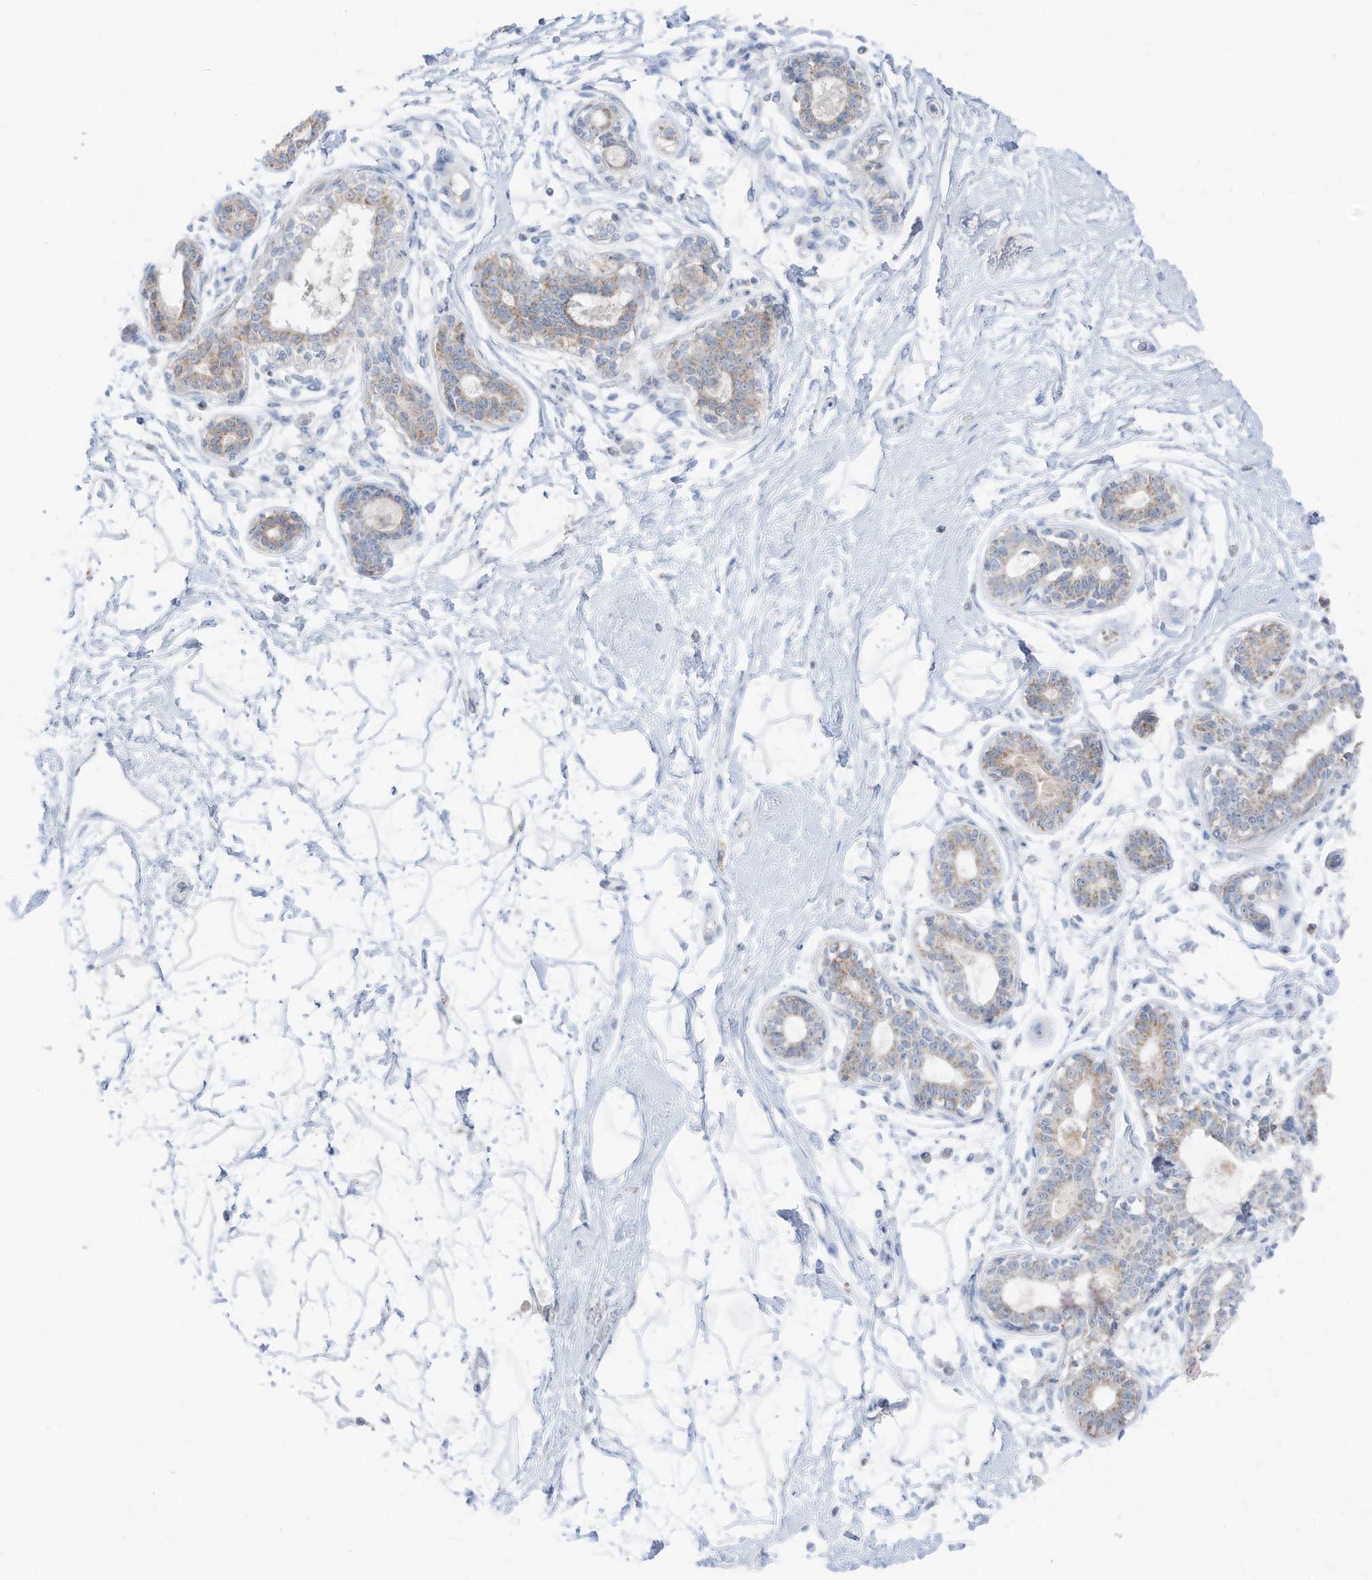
{"staining": {"intensity": "negative", "quantity": "none", "location": "none"}, "tissue": "breast", "cell_type": "Adipocytes", "image_type": "normal", "snomed": [{"axis": "morphology", "description": "Normal tissue, NOS"}, {"axis": "topography", "description": "Breast"}], "caption": "There is no significant positivity in adipocytes of breast.", "gene": "ETHE1", "patient": {"sex": "female", "age": 45}}